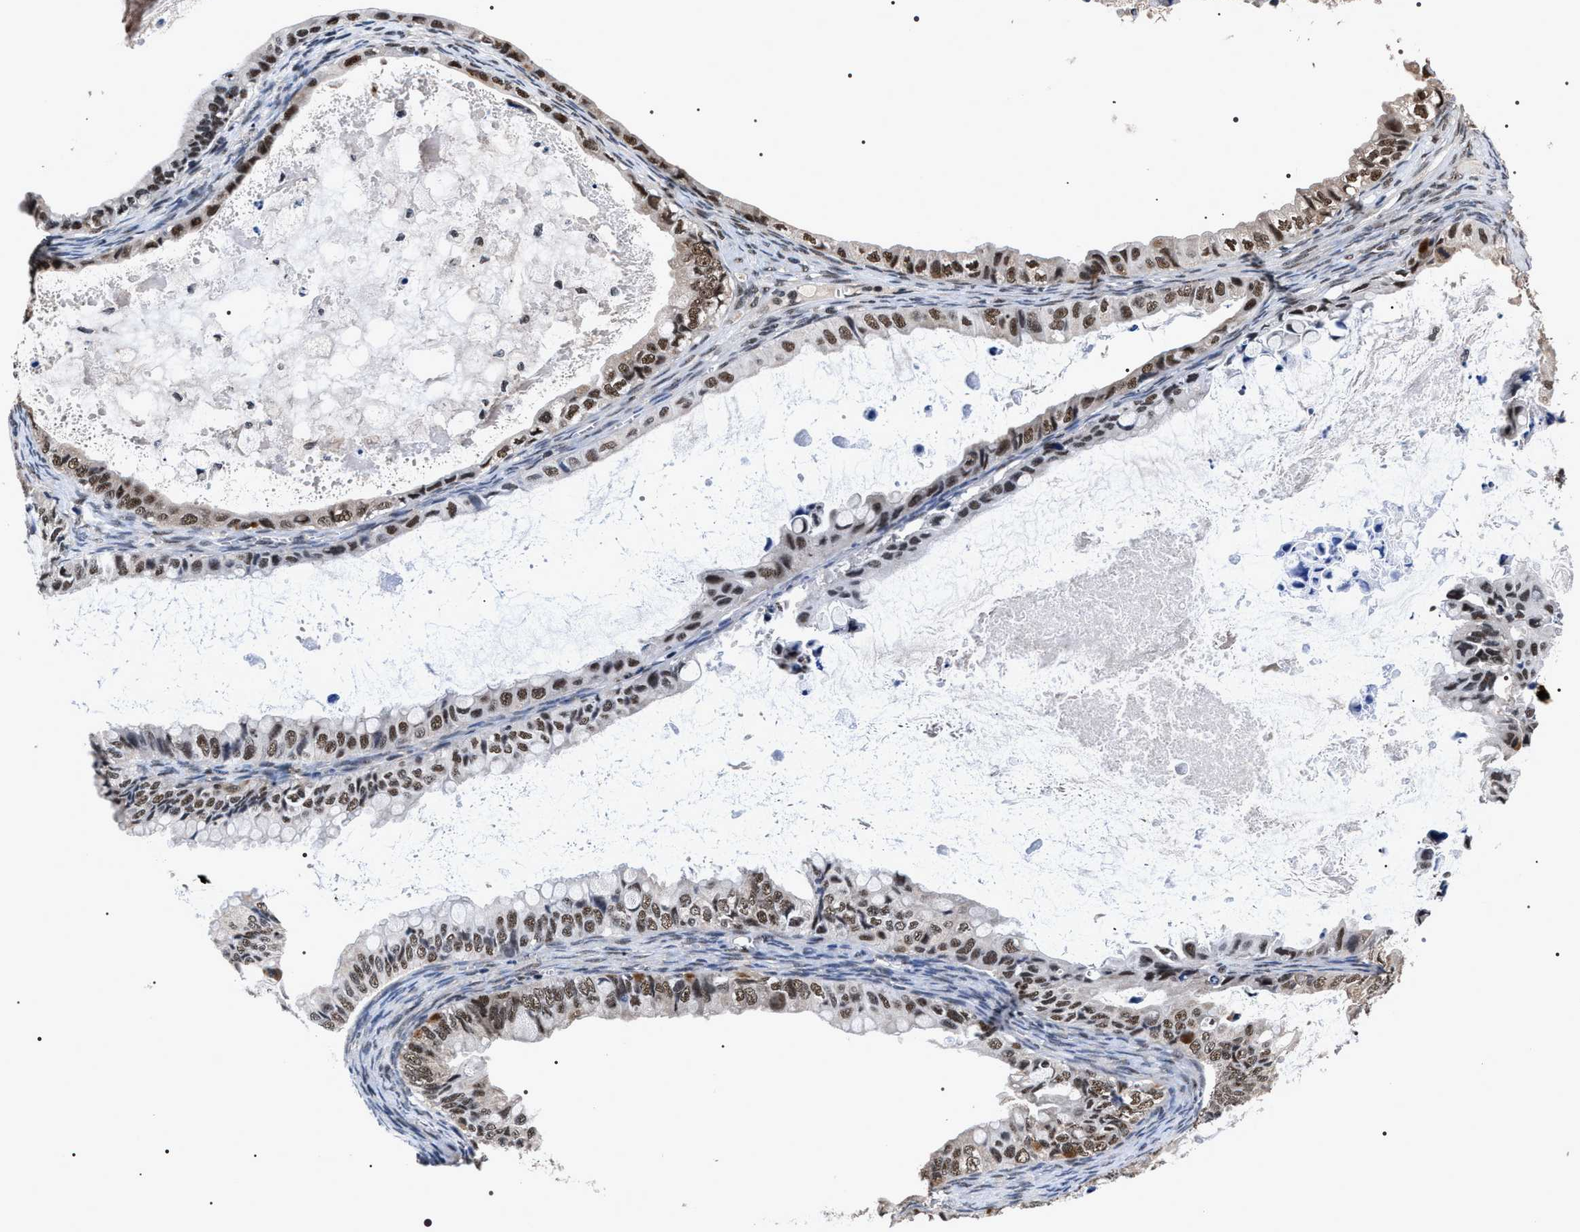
{"staining": {"intensity": "moderate", "quantity": ">75%", "location": "nuclear"}, "tissue": "ovarian cancer", "cell_type": "Tumor cells", "image_type": "cancer", "snomed": [{"axis": "morphology", "description": "Cystadenocarcinoma, mucinous, NOS"}, {"axis": "topography", "description": "Ovary"}], "caption": "Human mucinous cystadenocarcinoma (ovarian) stained with a protein marker shows moderate staining in tumor cells.", "gene": "RRP1B", "patient": {"sex": "female", "age": 80}}